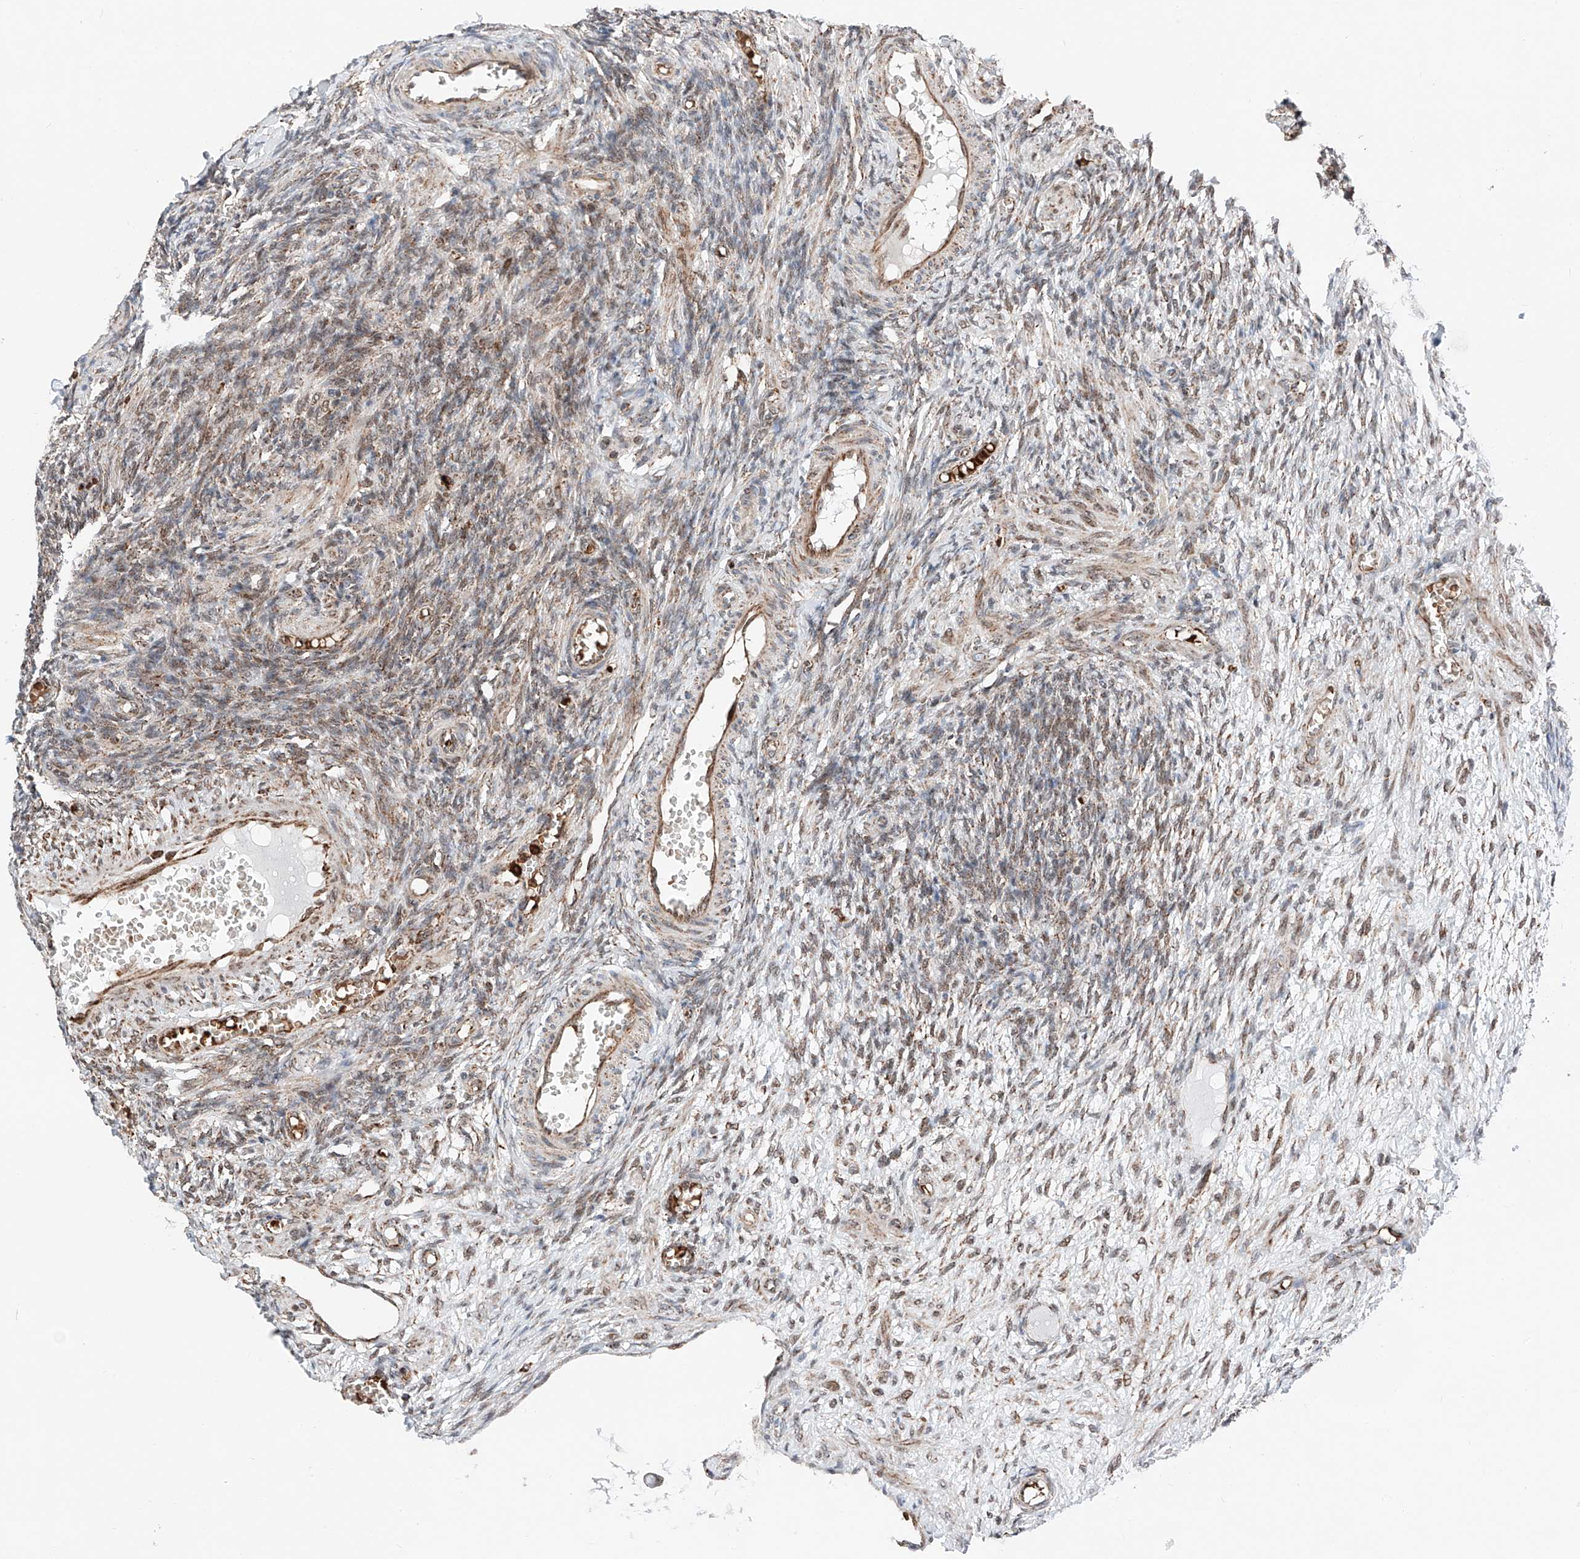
{"staining": {"intensity": "strong", "quantity": ">75%", "location": "cytoplasmic/membranous"}, "tissue": "ovary", "cell_type": "Follicle cells", "image_type": "normal", "snomed": [{"axis": "morphology", "description": "Normal tissue, NOS"}, {"axis": "topography", "description": "Ovary"}], "caption": "Strong cytoplasmic/membranous positivity is appreciated in approximately >75% of follicle cells in normal ovary. (IHC, brightfield microscopy, high magnification).", "gene": "ZSCAN29", "patient": {"sex": "female", "age": 27}}